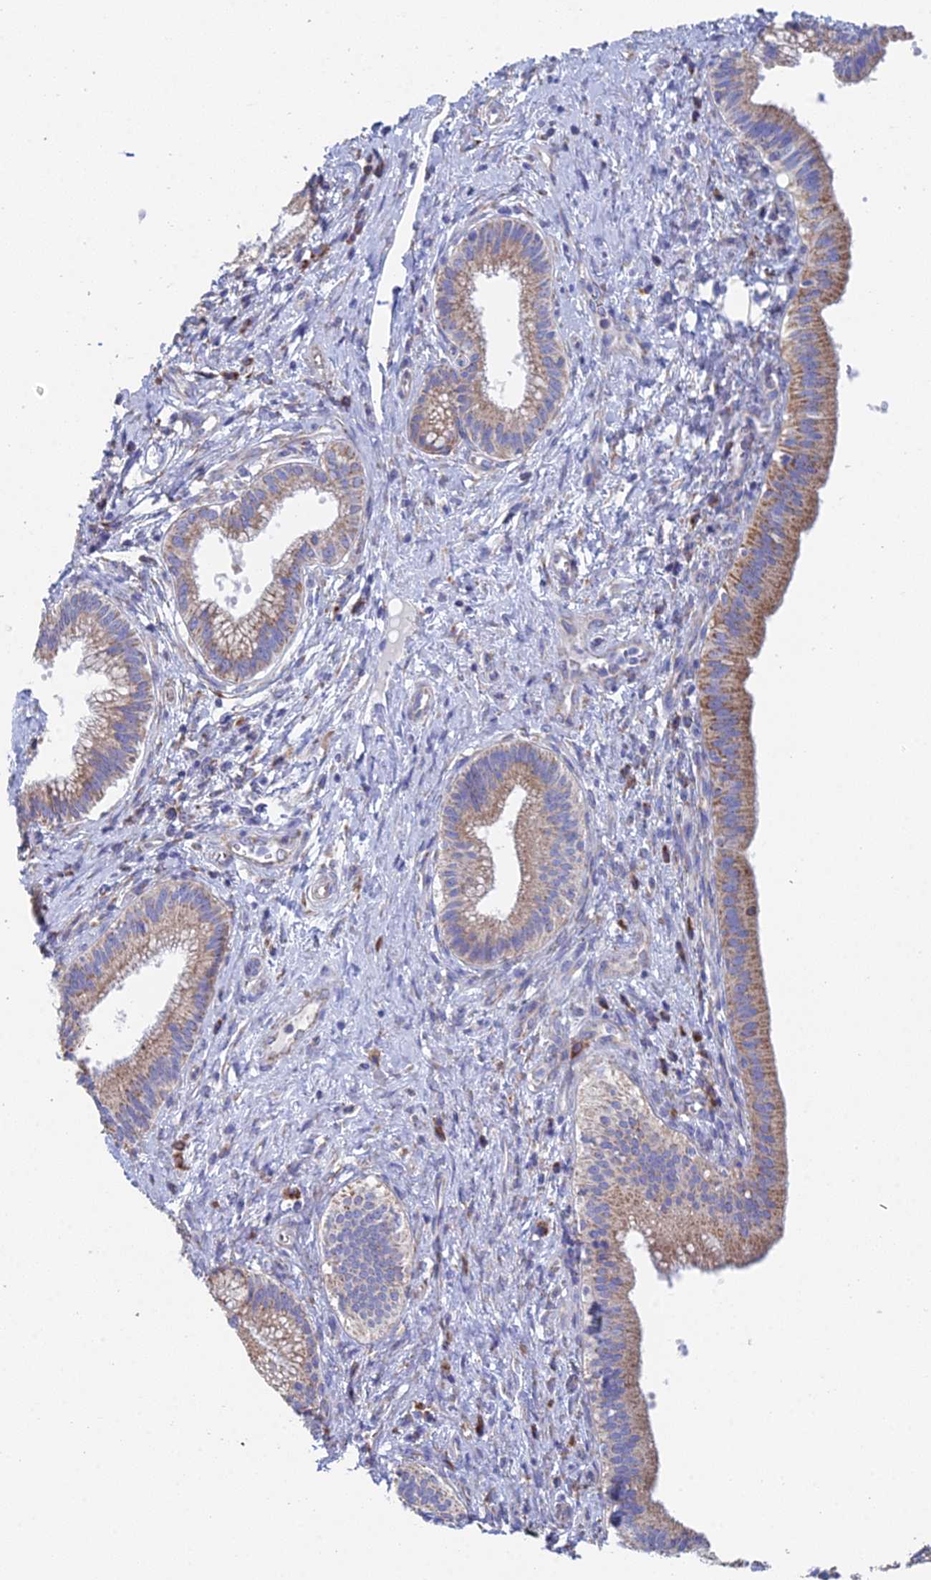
{"staining": {"intensity": "moderate", "quantity": ">75%", "location": "cytoplasmic/membranous"}, "tissue": "pancreatic cancer", "cell_type": "Tumor cells", "image_type": "cancer", "snomed": [{"axis": "morphology", "description": "Adenocarcinoma, NOS"}, {"axis": "topography", "description": "Pancreas"}], "caption": "An image showing moderate cytoplasmic/membranous staining in approximately >75% of tumor cells in adenocarcinoma (pancreatic), as visualized by brown immunohistochemical staining.", "gene": "CRACR2B", "patient": {"sex": "male", "age": 72}}